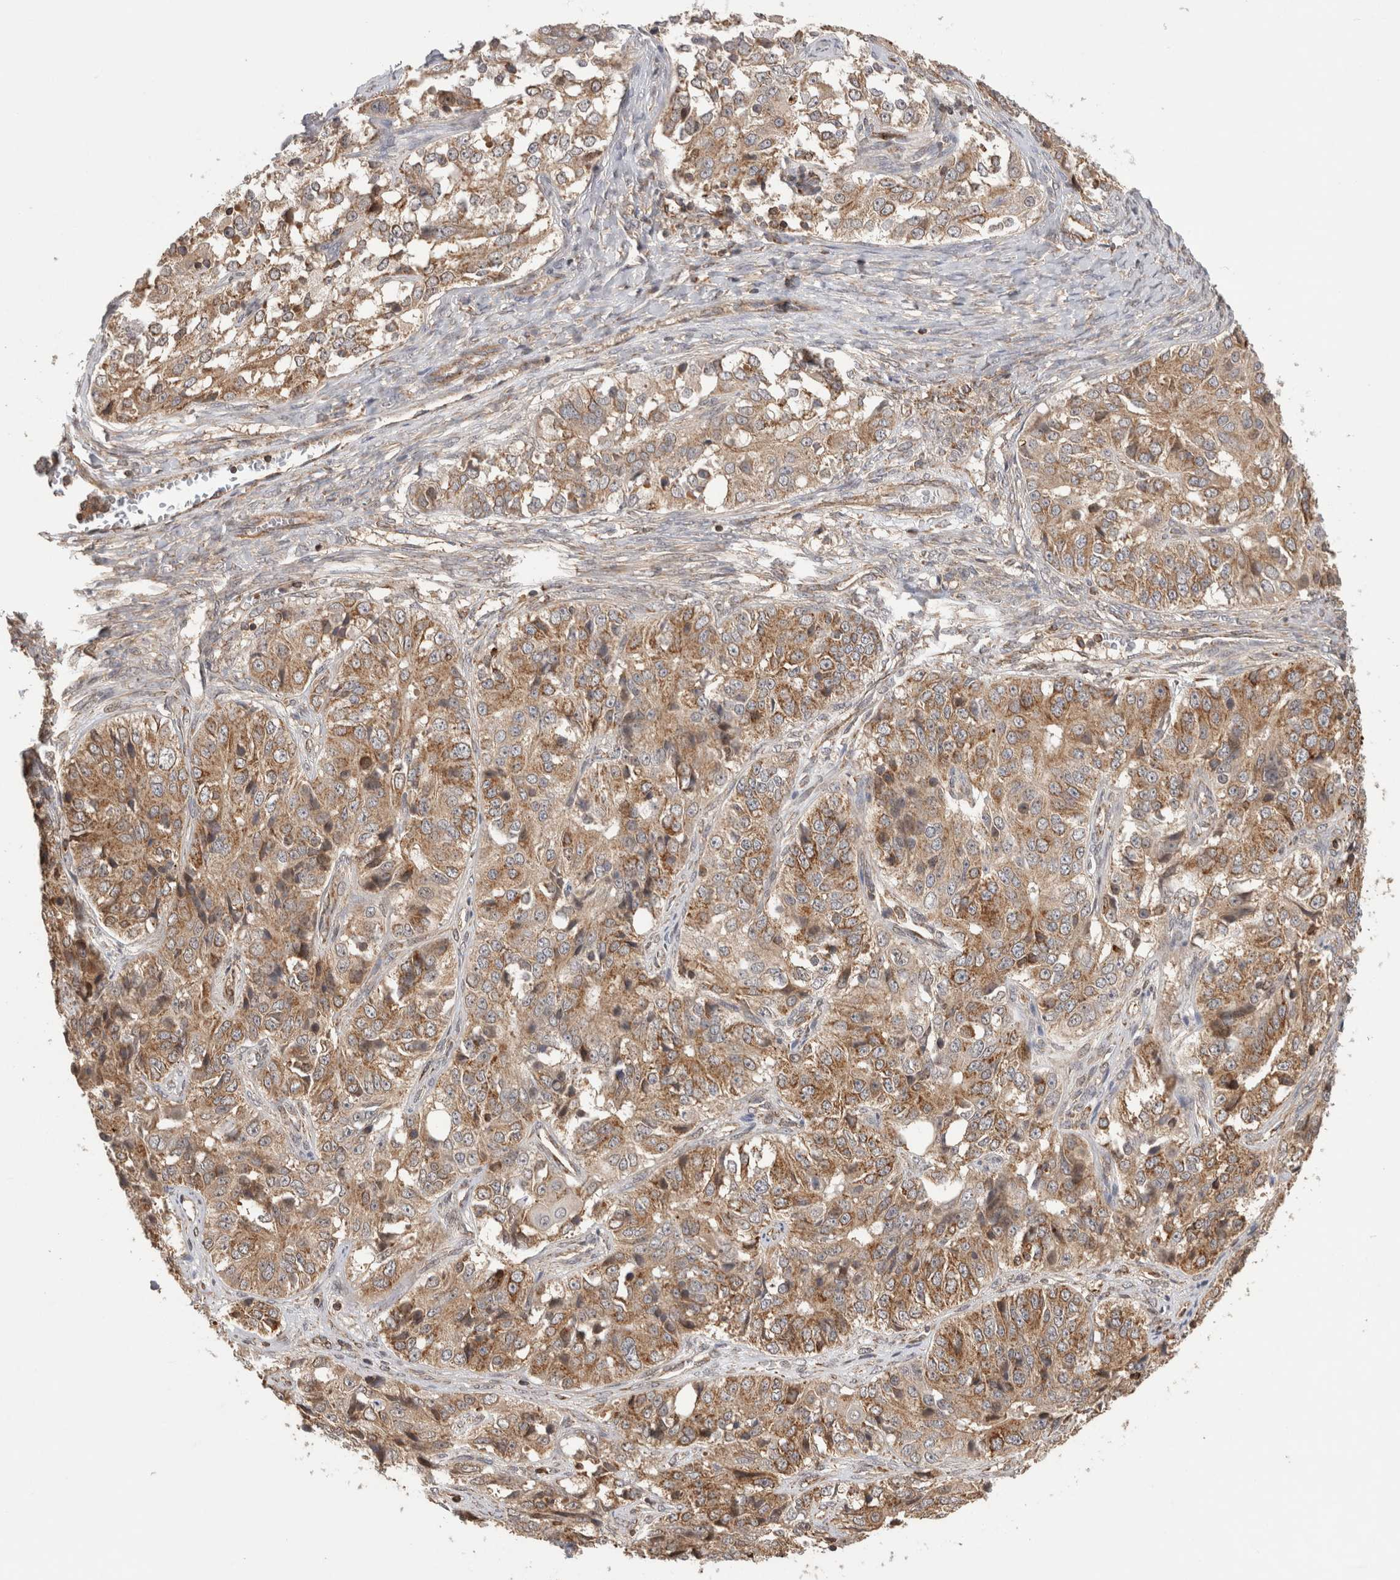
{"staining": {"intensity": "moderate", "quantity": ">75%", "location": "cytoplasmic/membranous"}, "tissue": "ovarian cancer", "cell_type": "Tumor cells", "image_type": "cancer", "snomed": [{"axis": "morphology", "description": "Carcinoma, endometroid"}, {"axis": "topography", "description": "Ovary"}], "caption": "A brown stain labels moderate cytoplasmic/membranous staining of a protein in human ovarian cancer (endometroid carcinoma) tumor cells.", "gene": "IMMP2L", "patient": {"sex": "female", "age": 51}}